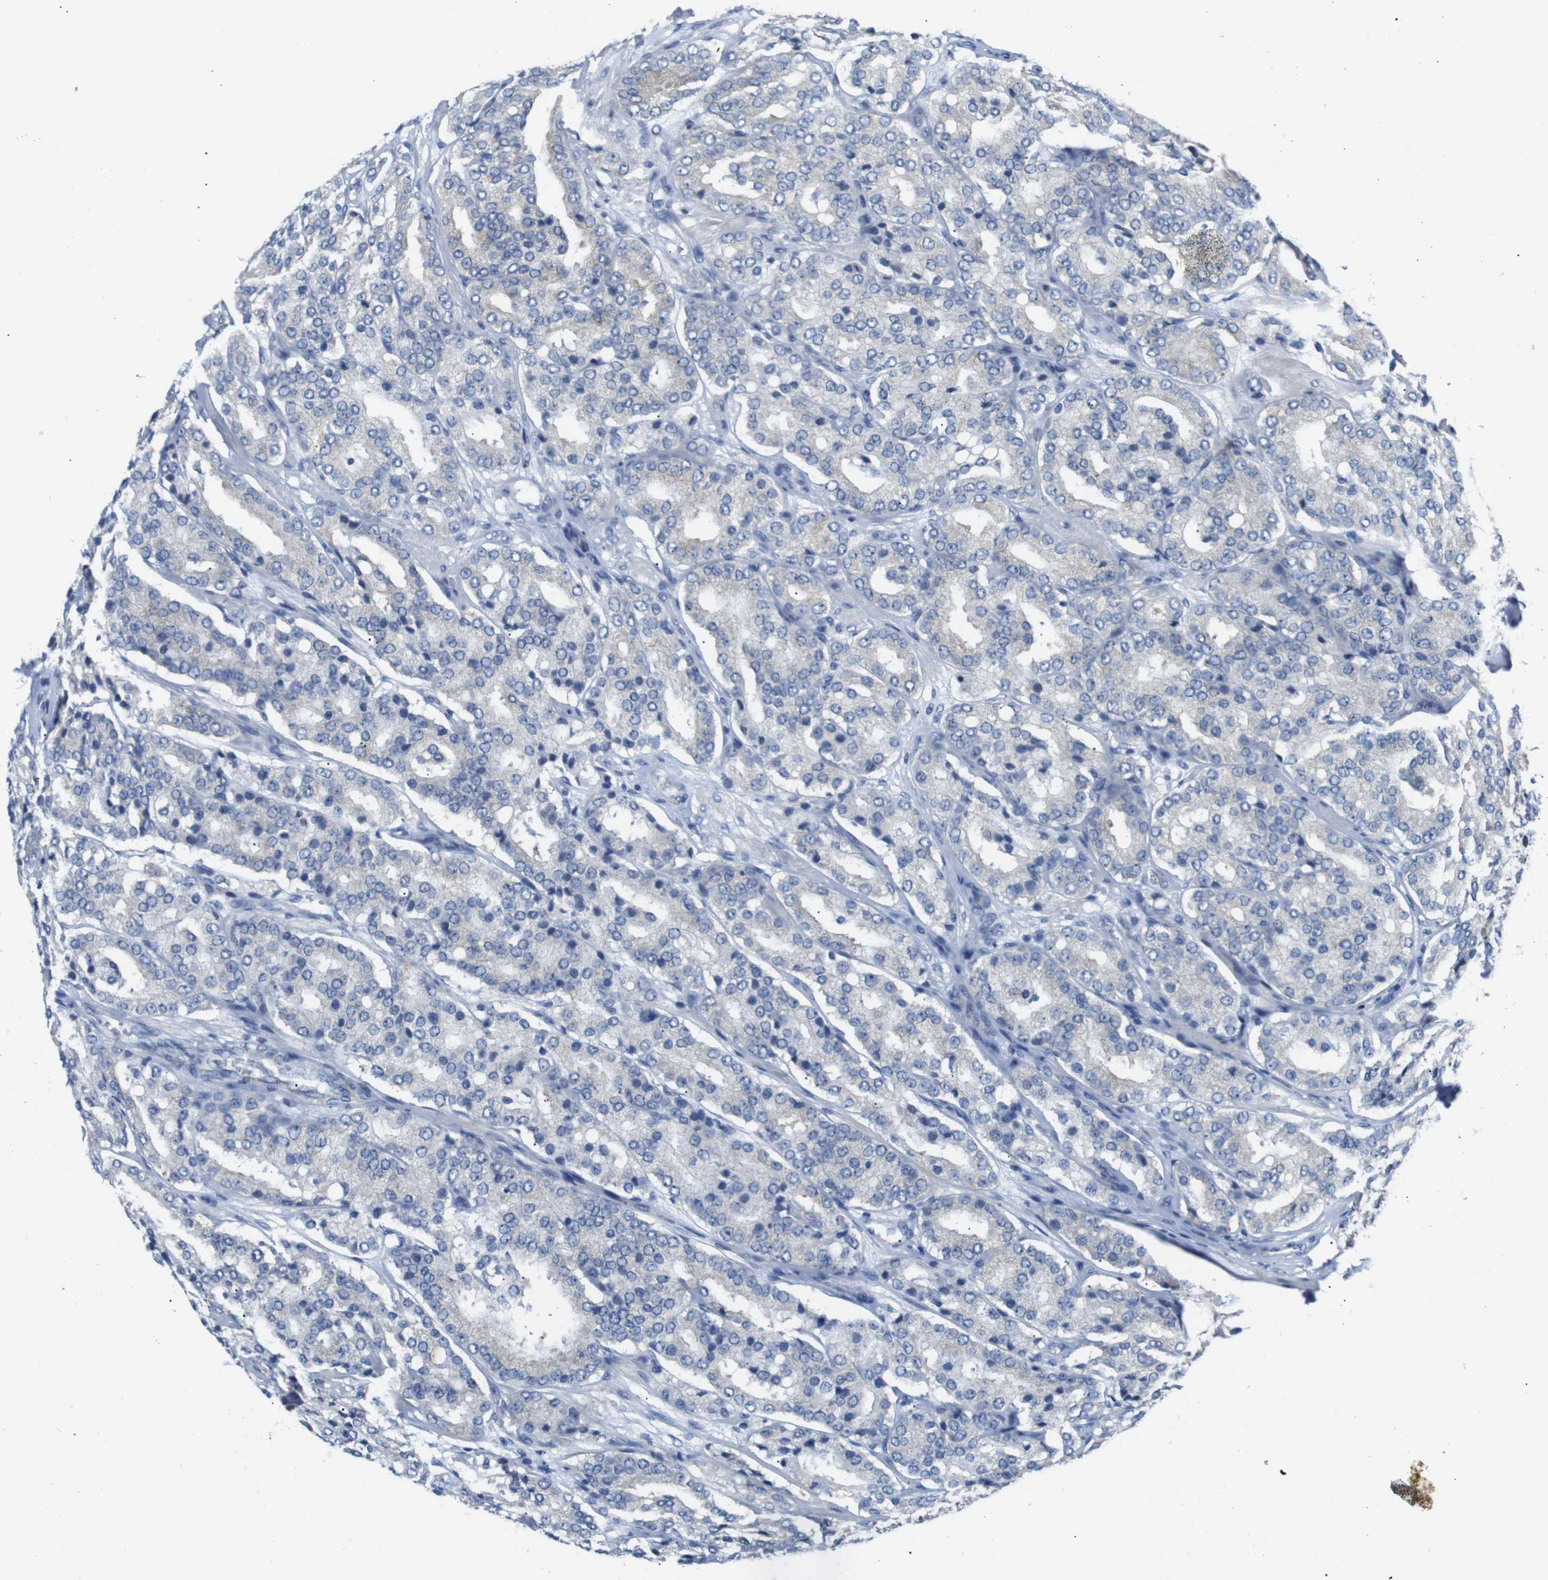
{"staining": {"intensity": "negative", "quantity": "none", "location": "none"}, "tissue": "prostate cancer", "cell_type": "Tumor cells", "image_type": "cancer", "snomed": [{"axis": "morphology", "description": "Adenocarcinoma, High grade"}, {"axis": "topography", "description": "Prostate"}], "caption": "High power microscopy image of an immunohistochemistry (IHC) micrograph of prostate cancer, revealing no significant expression in tumor cells. Brightfield microscopy of IHC stained with DAB (brown) and hematoxylin (blue), captured at high magnification.", "gene": "DCP1A", "patient": {"sex": "male", "age": 65}}